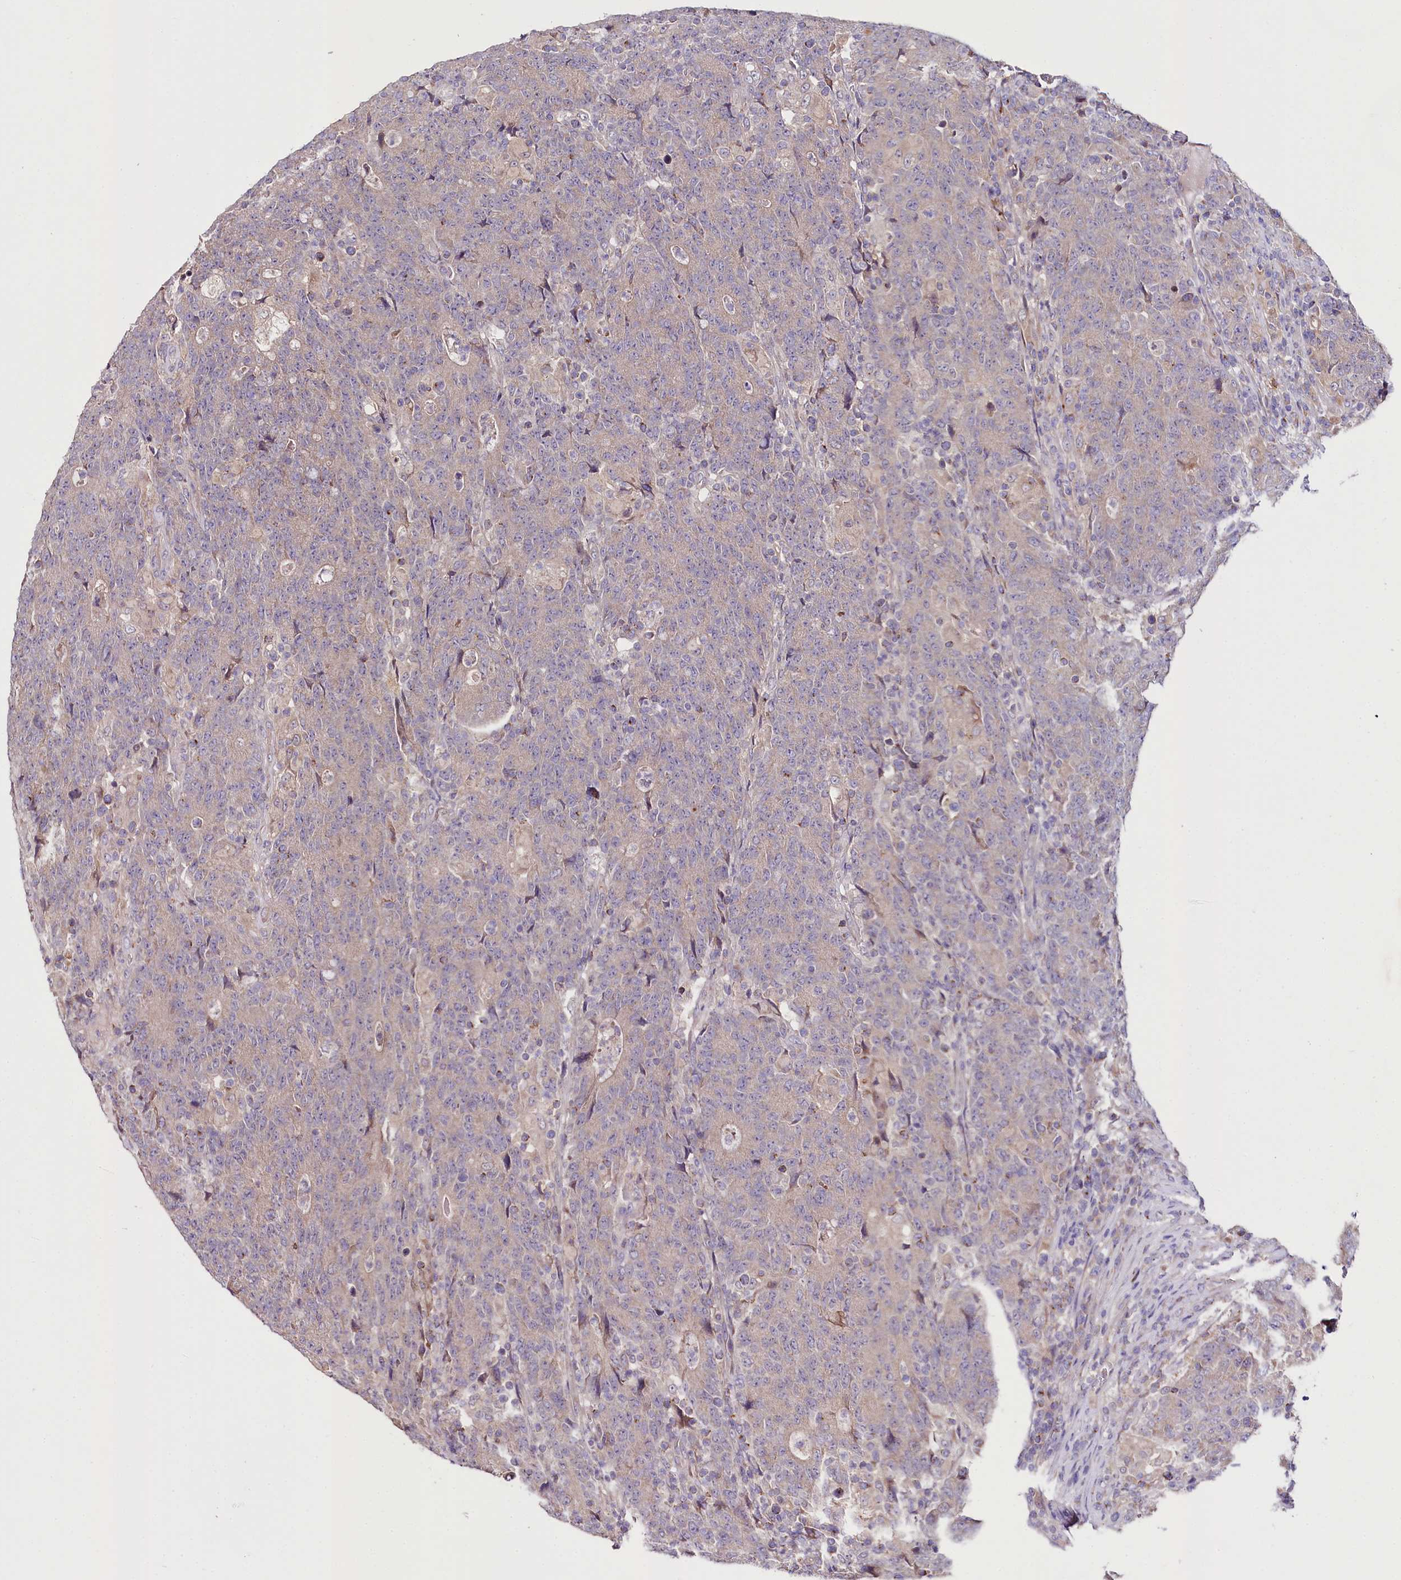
{"staining": {"intensity": "negative", "quantity": "none", "location": "none"}, "tissue": "colorectal cancer", "cell_type": "Tumor cells", "image_type": "cancer", "snomed": [{"axis": "morphology", "description": "Adenocarcinoma, NOS"}, {"axis": "topography", "description": "Colon"}], "caption": "Protein analysis of colorectal cancer reveals no significant positivity in tumor cells.", "gene": "ZNF45", "patient": {"sex": "female", "age": 75}}